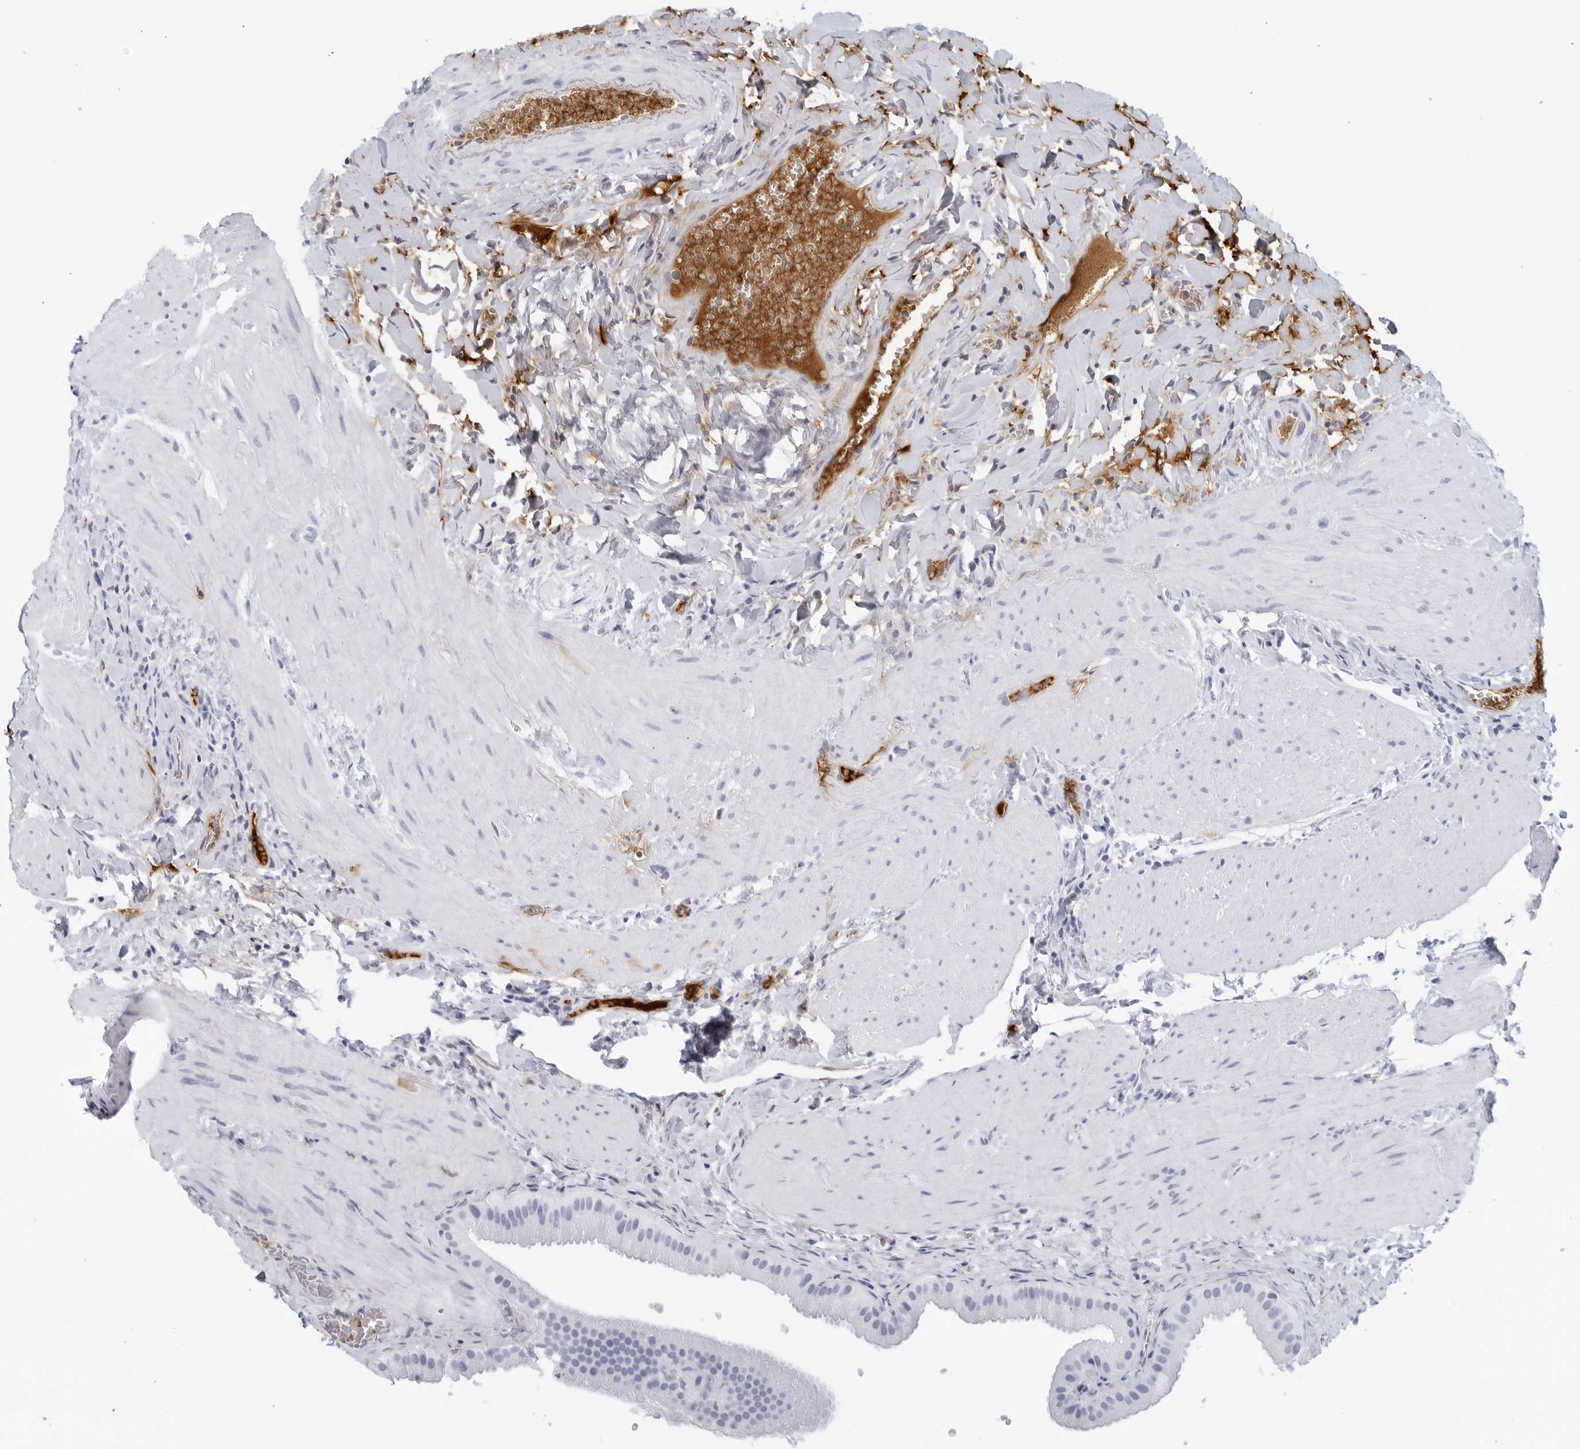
{"staining": {"intensity": "negative", "quantity": "none", "location": "none"}, "tissue": "gallbladder", "cell_type": "Glandular cells", "image_type": "normal", "snomed": [{"axis": "morphology", "description": "Normal tissue, NOS"}, {"axis": "topography", "description": "Gallbladder"}], "caption": "Glandular cells are negative for protein expression in unremarkable human gallbladder. (Immunohistochemistry (ihc), brightfield microscopy, high magnification).", "gene": "FGG", "patient": {"sex": "male", "age": 55}}